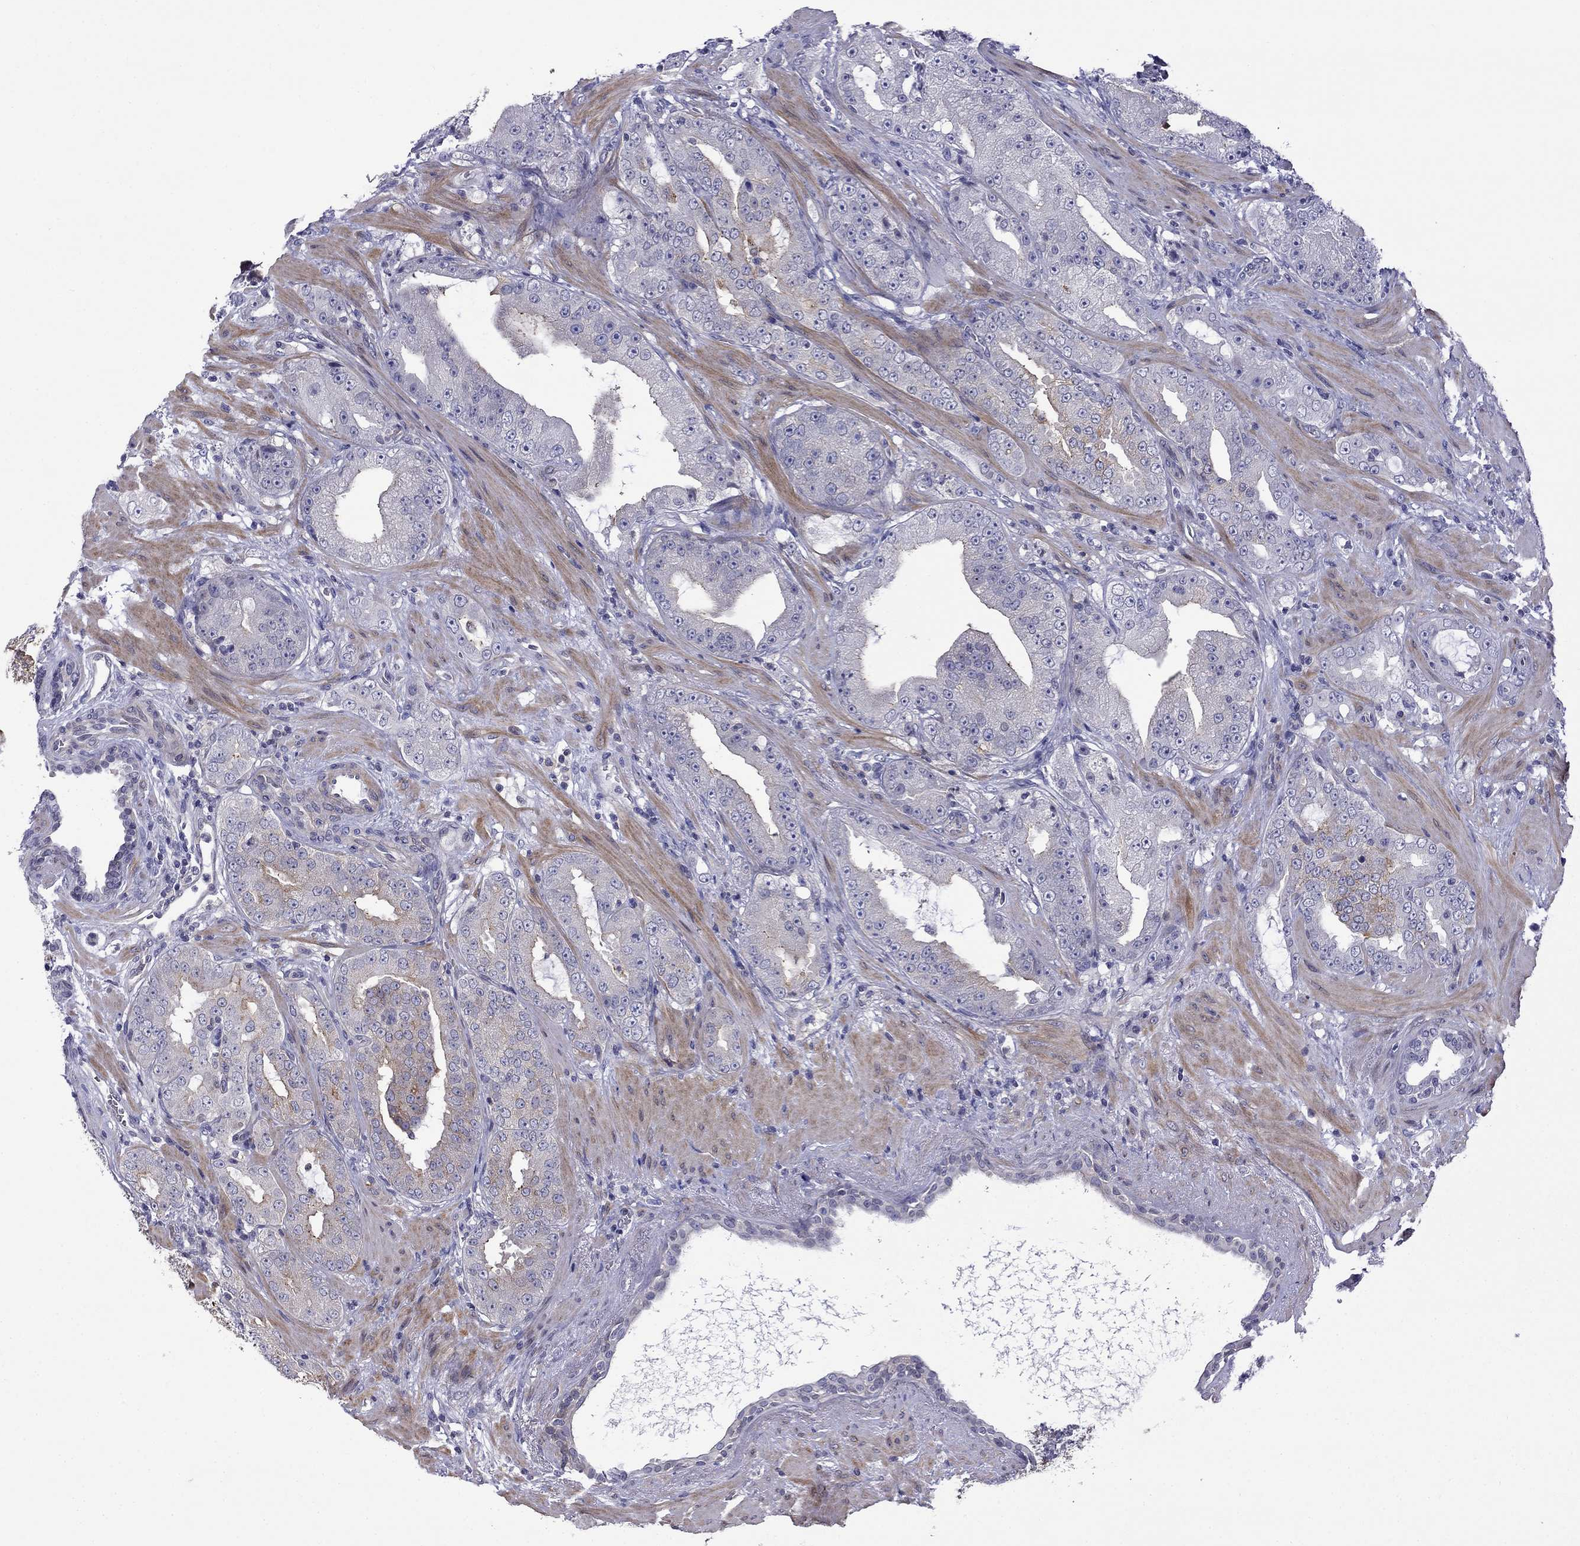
{"staining": {"intensity": "weak", "quantity": "<25%", "location": "cytoplasmic/membranous"}, "tissue": "prostate cancer", "cell_type": "Tumor cells", "image_type": "cancer", "snomed": [{"axis": "morphology", "description": "Adenocarcinoma, Low grade"}, {"axis": "topography", "description": "Prostate"}], "caption": "Immunohistochemistry (IHC) of human prostate adenocarcinoma (low-grade) exhibits no expression in tumor cells.", "gene": "PRR18", "patient": {"sex": "male", "age": 62}}